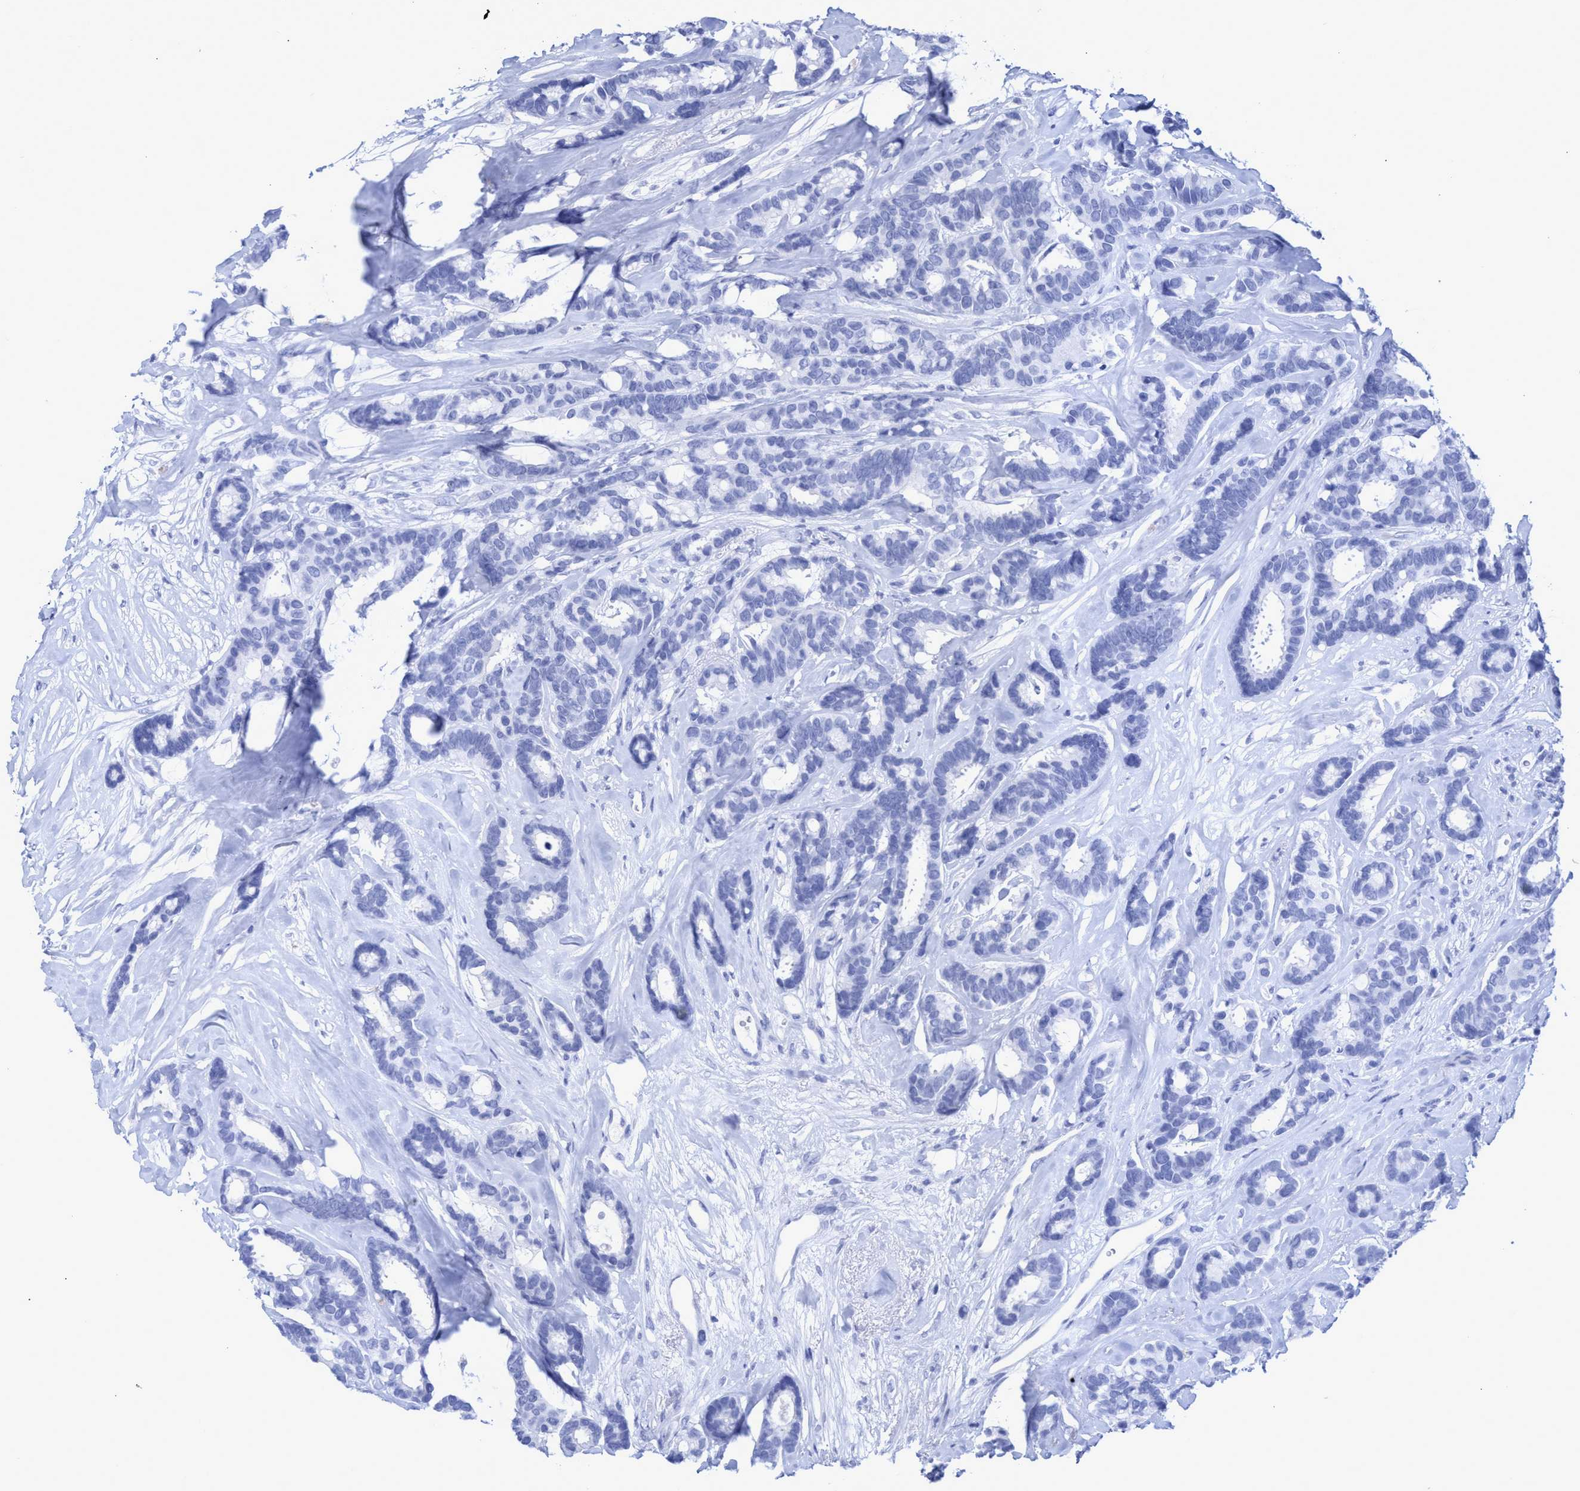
{"staining": {"intensity": "negative", "quantity": "none", "location": "none"}, "tissue": "breast cancer", "cell_type": "Tumor cells", "image_type": "cancer", "snomed": [{"axis": "morphology", "description": "Duct carcinoma"}, {"axis": "topography", "description": "Breast"}], "caption": "IHC micrograph of neoplastic tissue: human breast intraductal carcinoma stained with DAB demonstrates no significant protein staining in tumor cells.", "gene": "INSL6", "patient": {"sex": "female", "age": 87}}